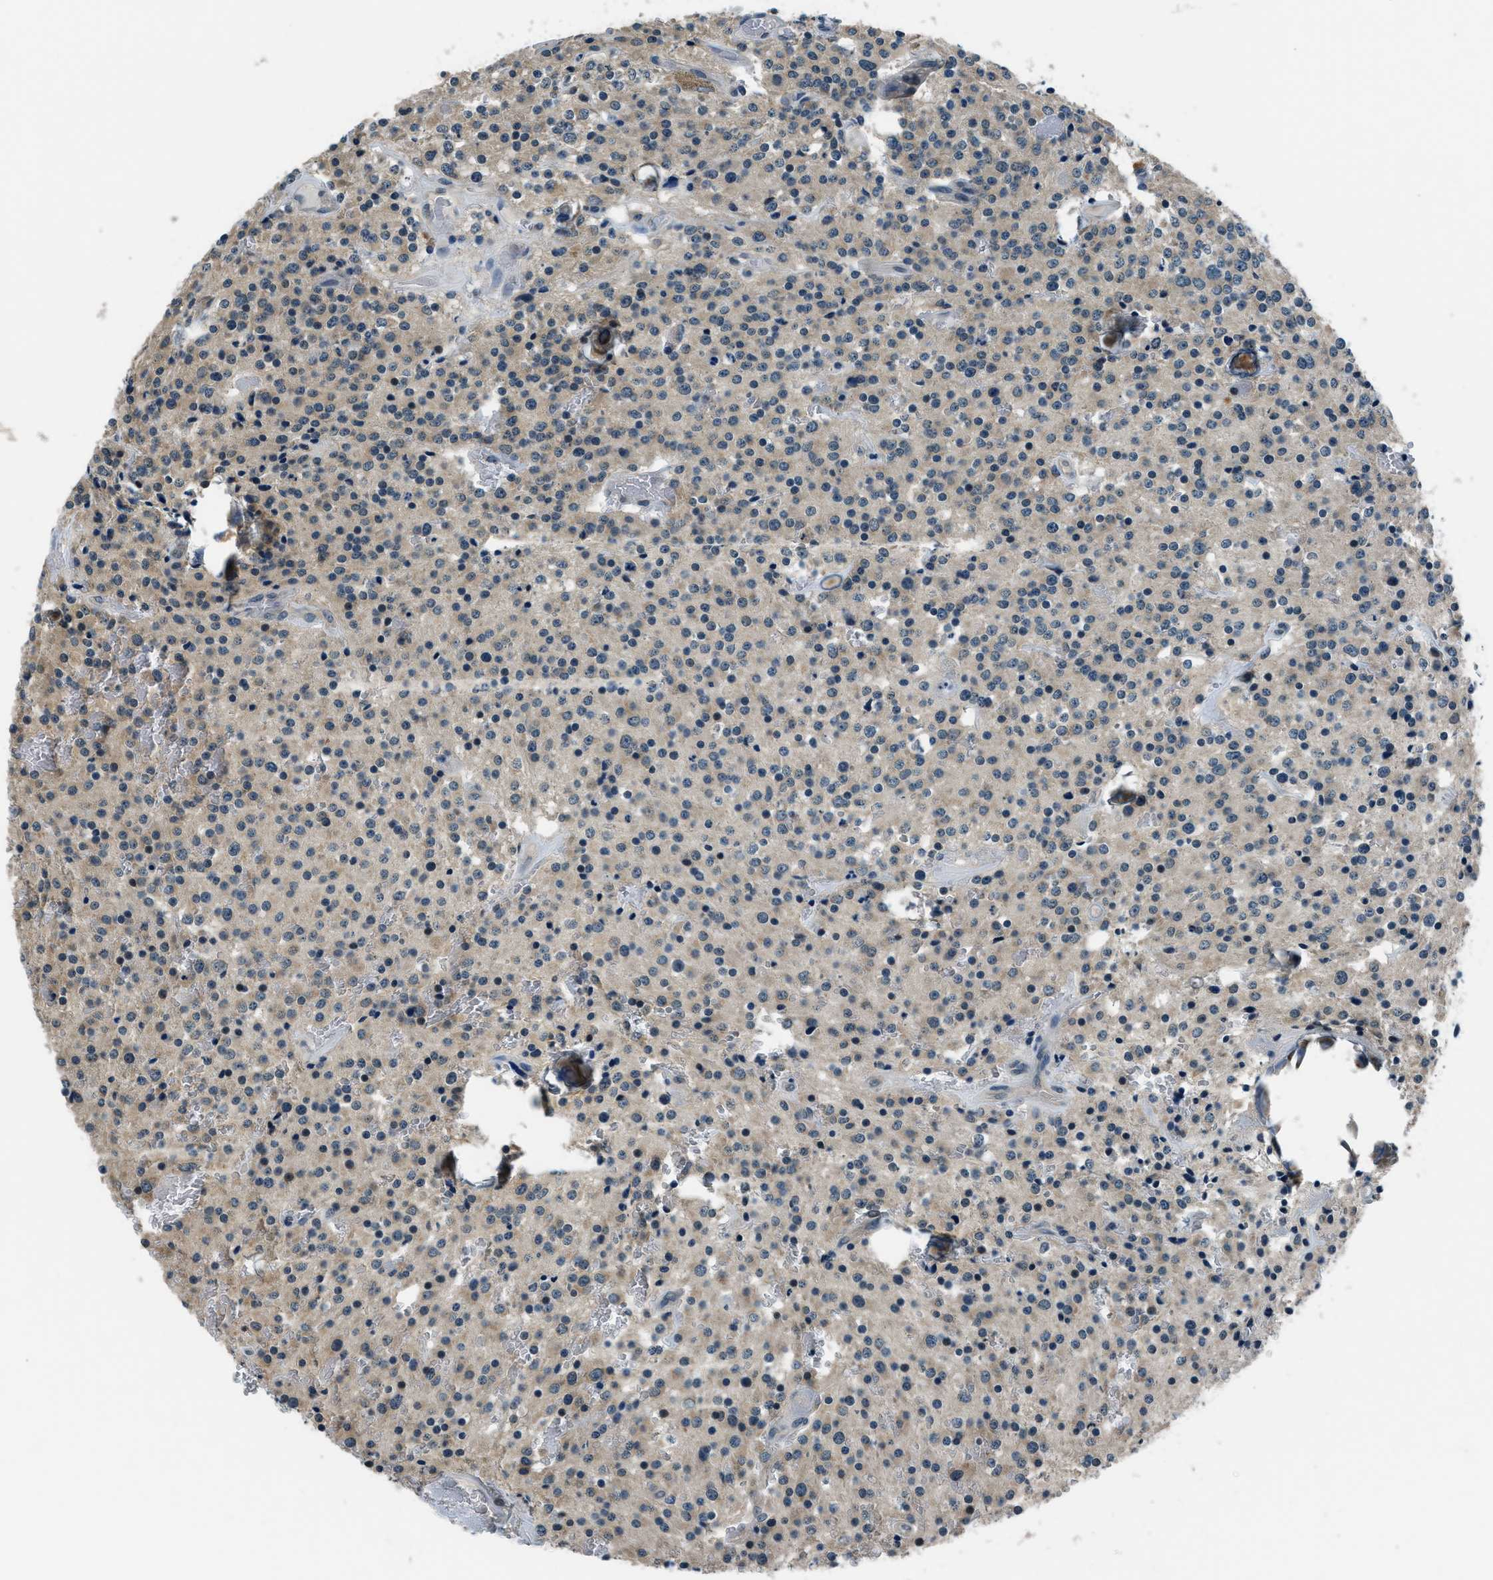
{"staining": {"intensity": "negative", "quantity": "none", "location": "none"}, "tissue": "glioma", "cell_type": "Tumor cells", "image_type": "cancer", "snomed": [{"axis": "morphology", "description": "Glioma, malignant, Low grade"}, {"axis": "topography", "description": "Brain"}], "caption": "The micrograph displays no significant staining in tumor cells of malignant low-grade glioma.", "gene": "NME8", "patient": {"sex": "male", "age": 58}}